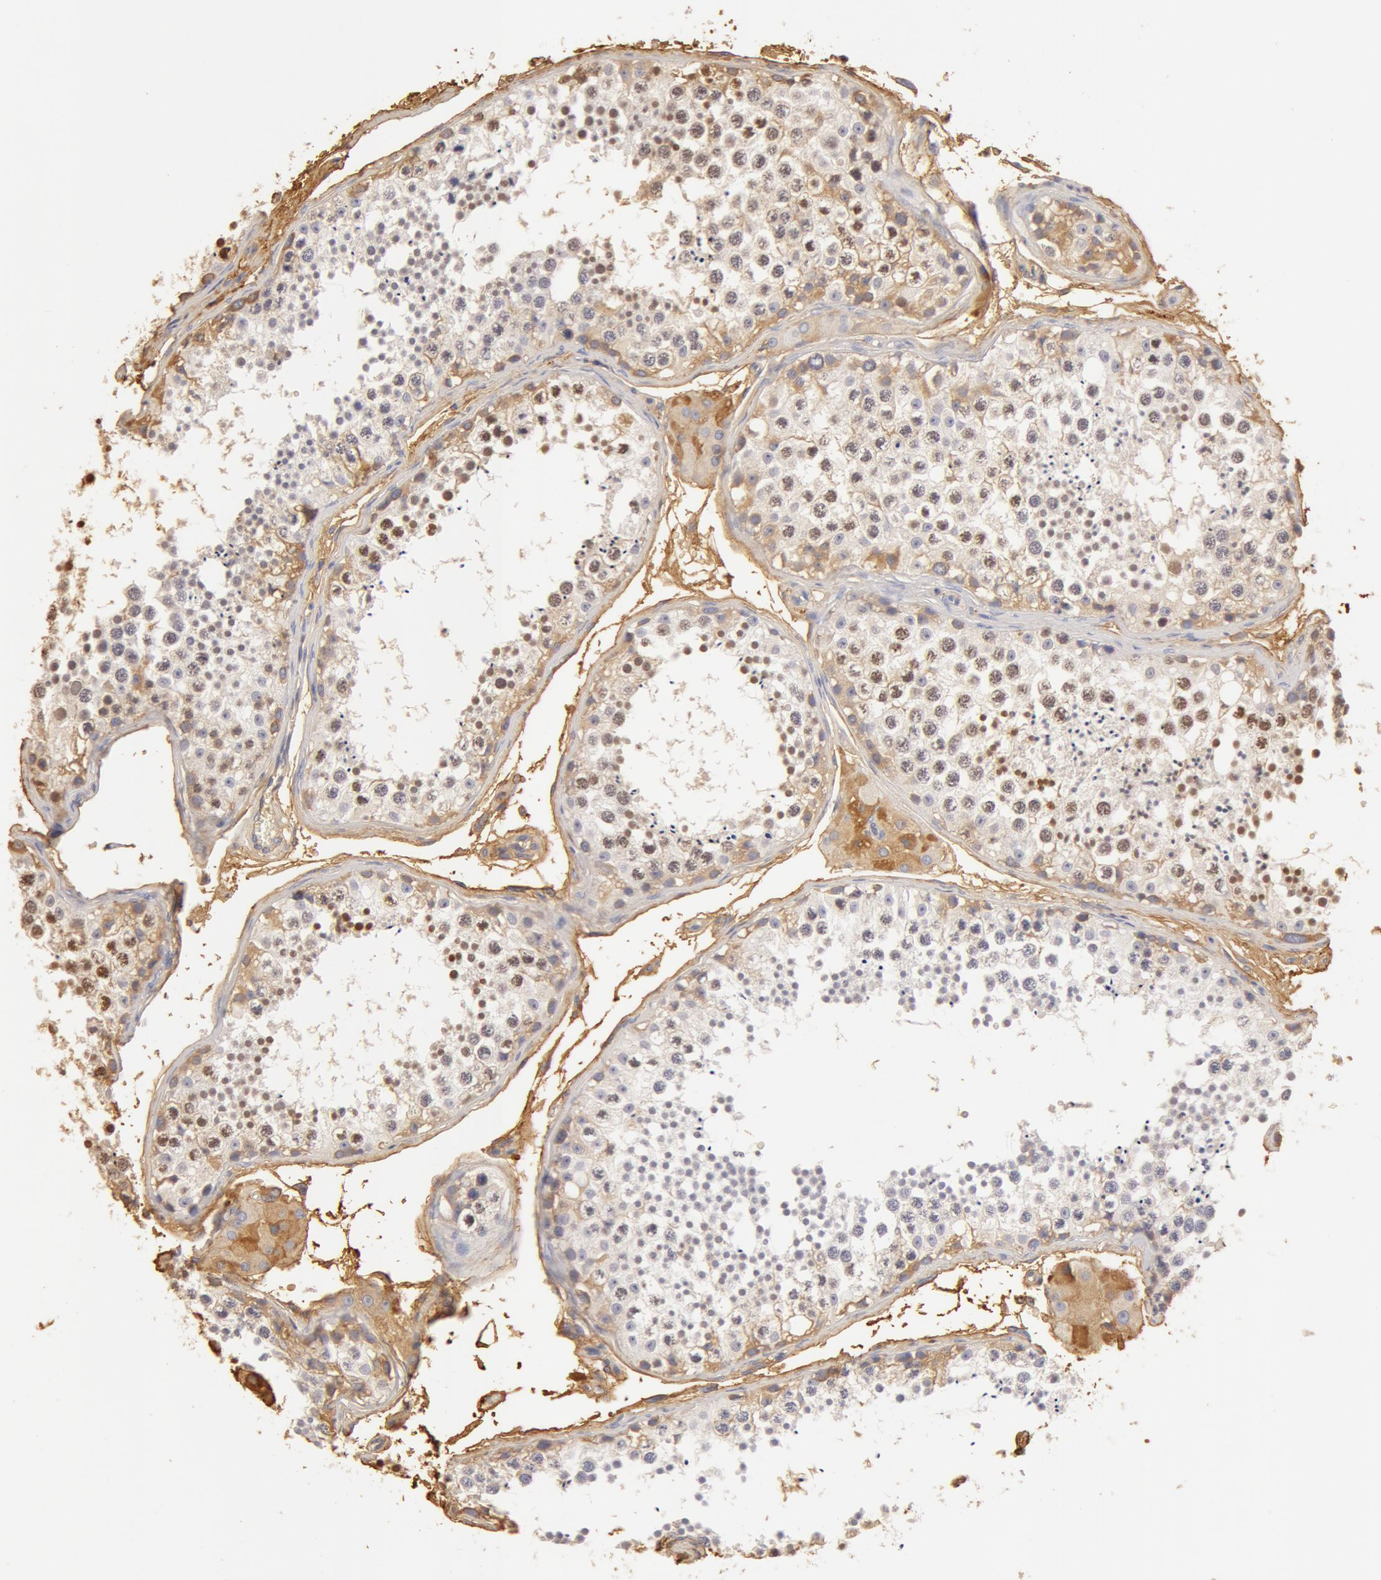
{"staining": {"intensity": "weak", "quantity": "25%-75%", "location": "nuclear"}, "tissue": "testis", "cell_type": "Cells in seminiferous ducts", "image_type": "normal", "snomed": [{"axis": "morphology", "description": "Normal tissue, NOS"}, {"axis": "topography", "description": "Testis"}], "caption": "A histopathology image showing weak nuclear staining in approximately 25%-75% of cells in seminiferous ducts in normal testis, as visualized by brown immunohistochemical staining.", "gene": "TF", "patient": {"sex": "male", "age": 57}}